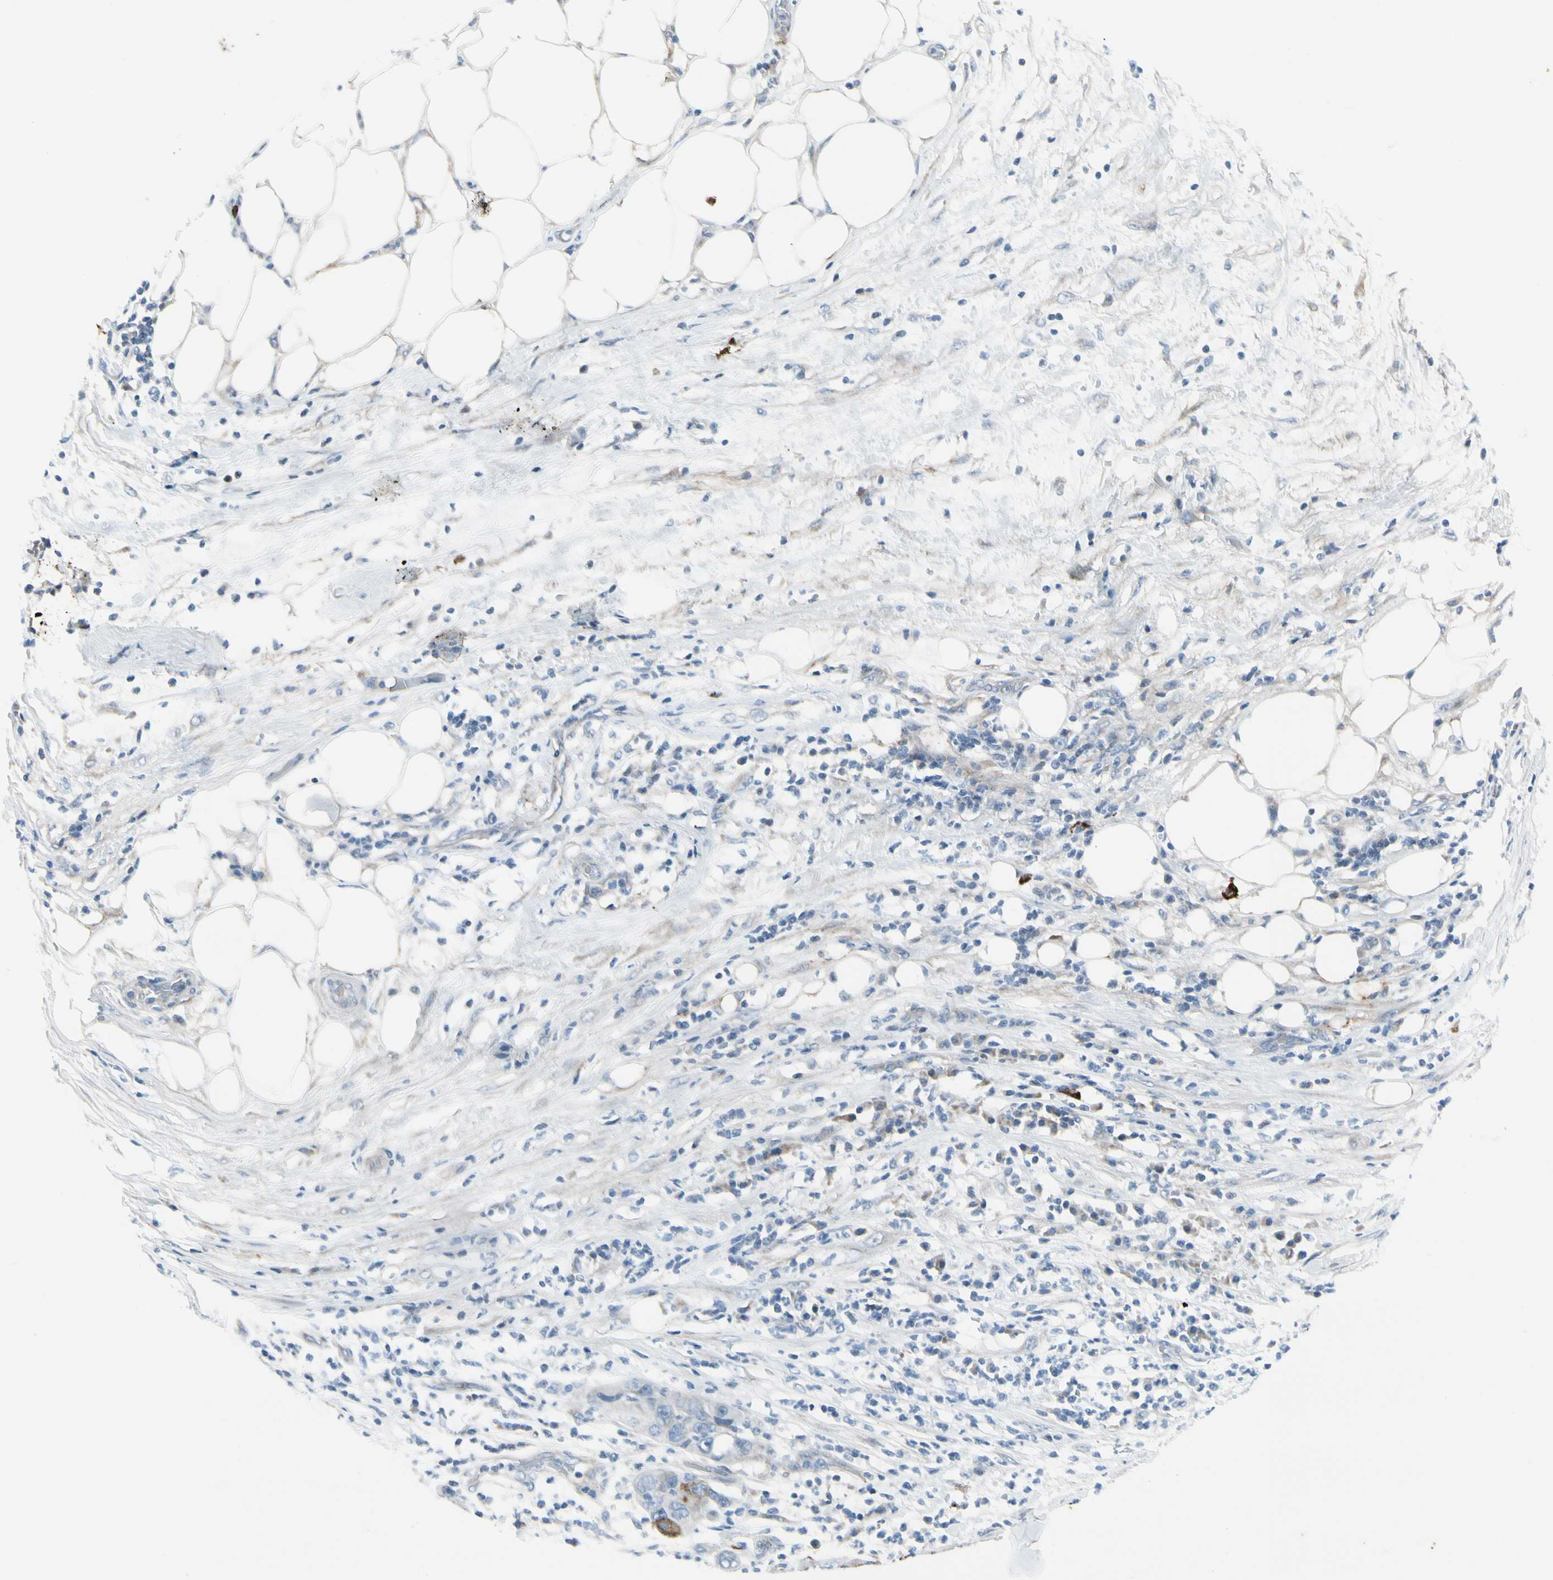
{"staining": {"intensity": "strong", "quantity": "25%-75%", "location": "cytoplasmic/membranous"}, "tissue": "pancreatic cancer", "cell_type": "Tumor cells", "image_type": "cancer", "snomed": [{"axis": "morphology", "description": "Adenocarcinoma, NOS"}, {"axis": "topography", "description": "Pancreas"}], "caption": "Immunohistochemical staining of adenocarcinoma (pancreatic) demonstrates strong cytoplasmic/membranous protein expression in about 25%-75% of tumor cells. (DAB IHC with brightfield microscopy, high magnification).", "gene": "PIGR", "patient": {"sex": "female", "age": 78}}